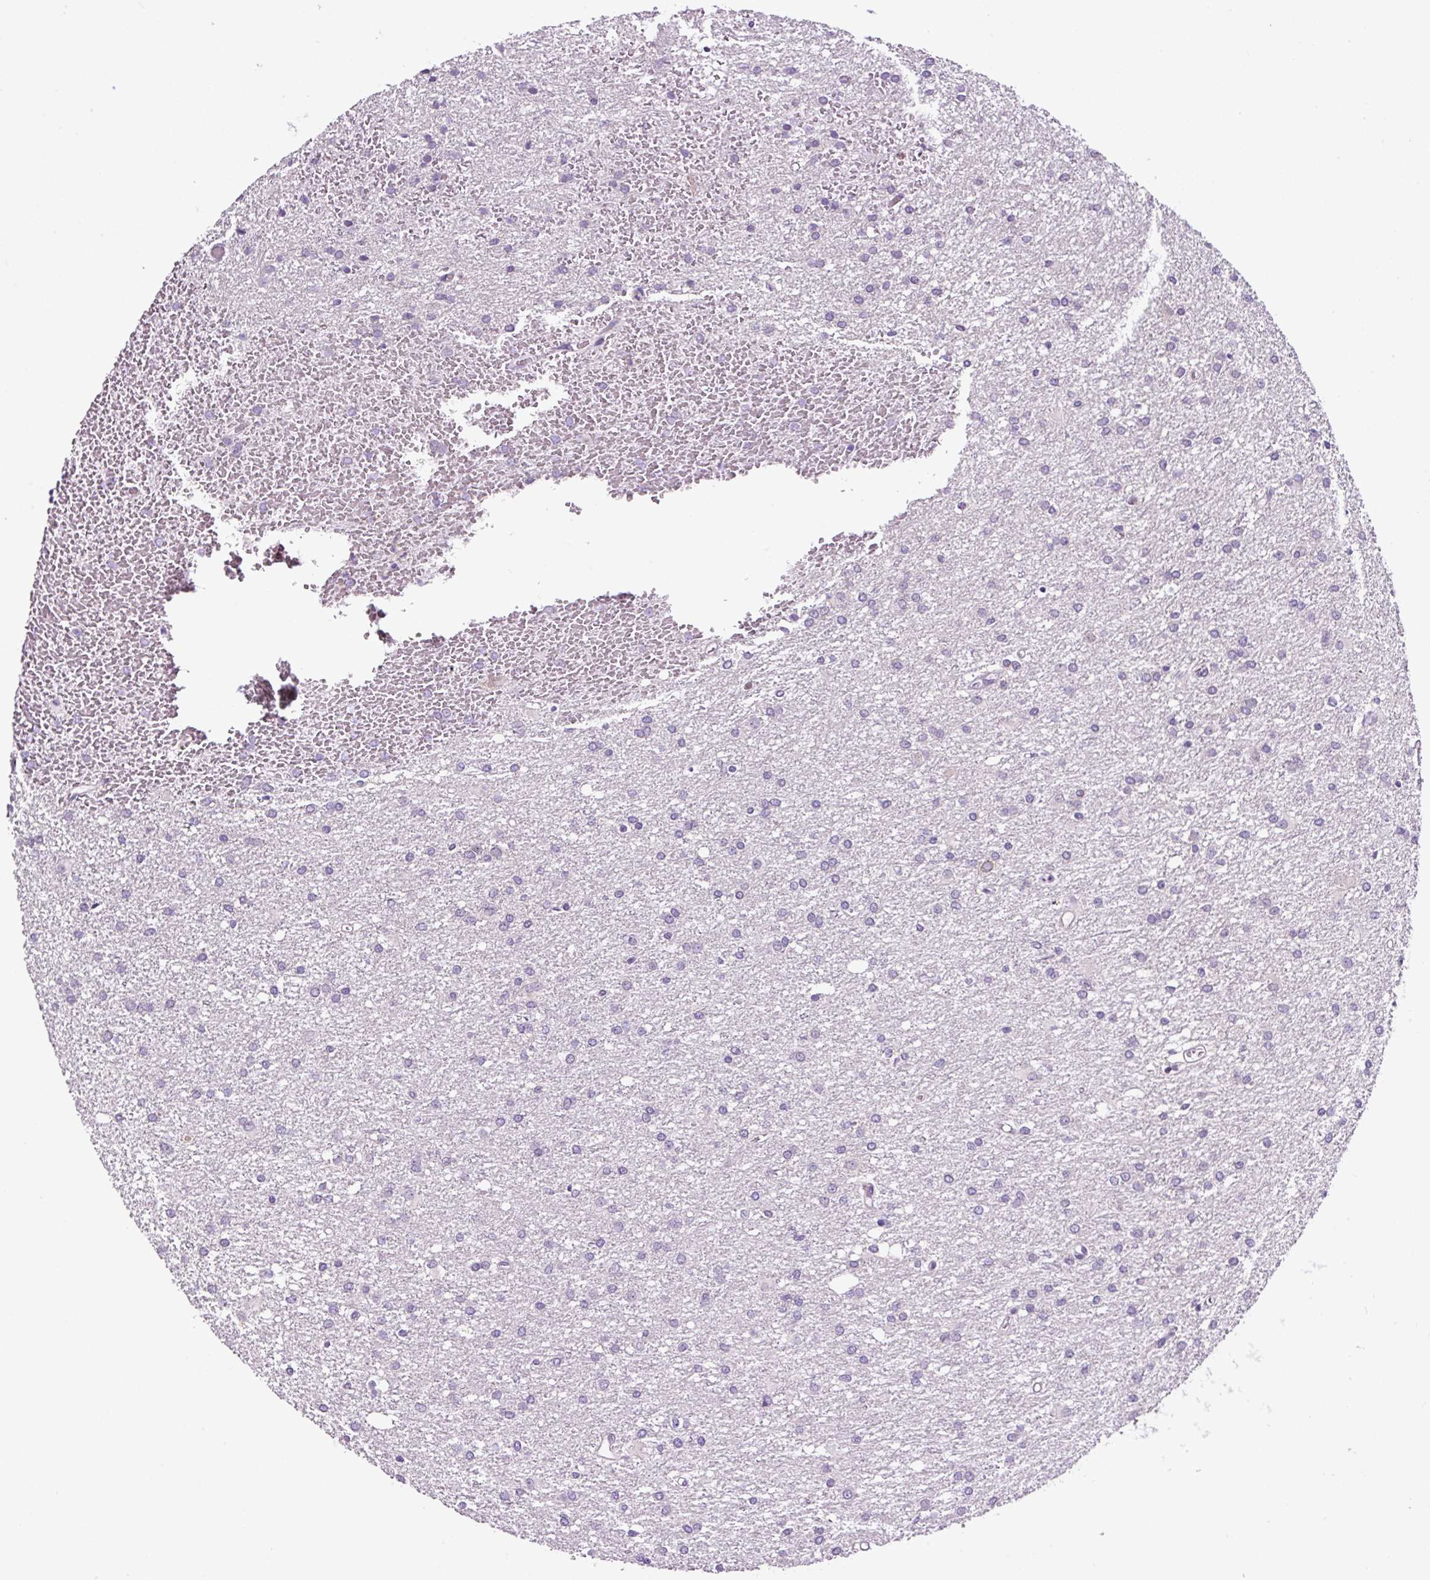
{"staining": {"intensity": "negative", "quantity": "none", "location": "none"}, "tissue": "glioma", "cell_type": "Tumor cells", "image_type": "cancer", "snomed": [{"axis": "morphology", "description": "Glioma, malignant, High grade"}, {"axis": "topography", "description": "Brain"}], "caption": "This is a image of immunohistochemistry (IHC) staining of high-grade glioma (malignant), which shows no expression in tumor cells.", "gene": "TAFA3", "patient": {"sex": "female", "age": 50}}